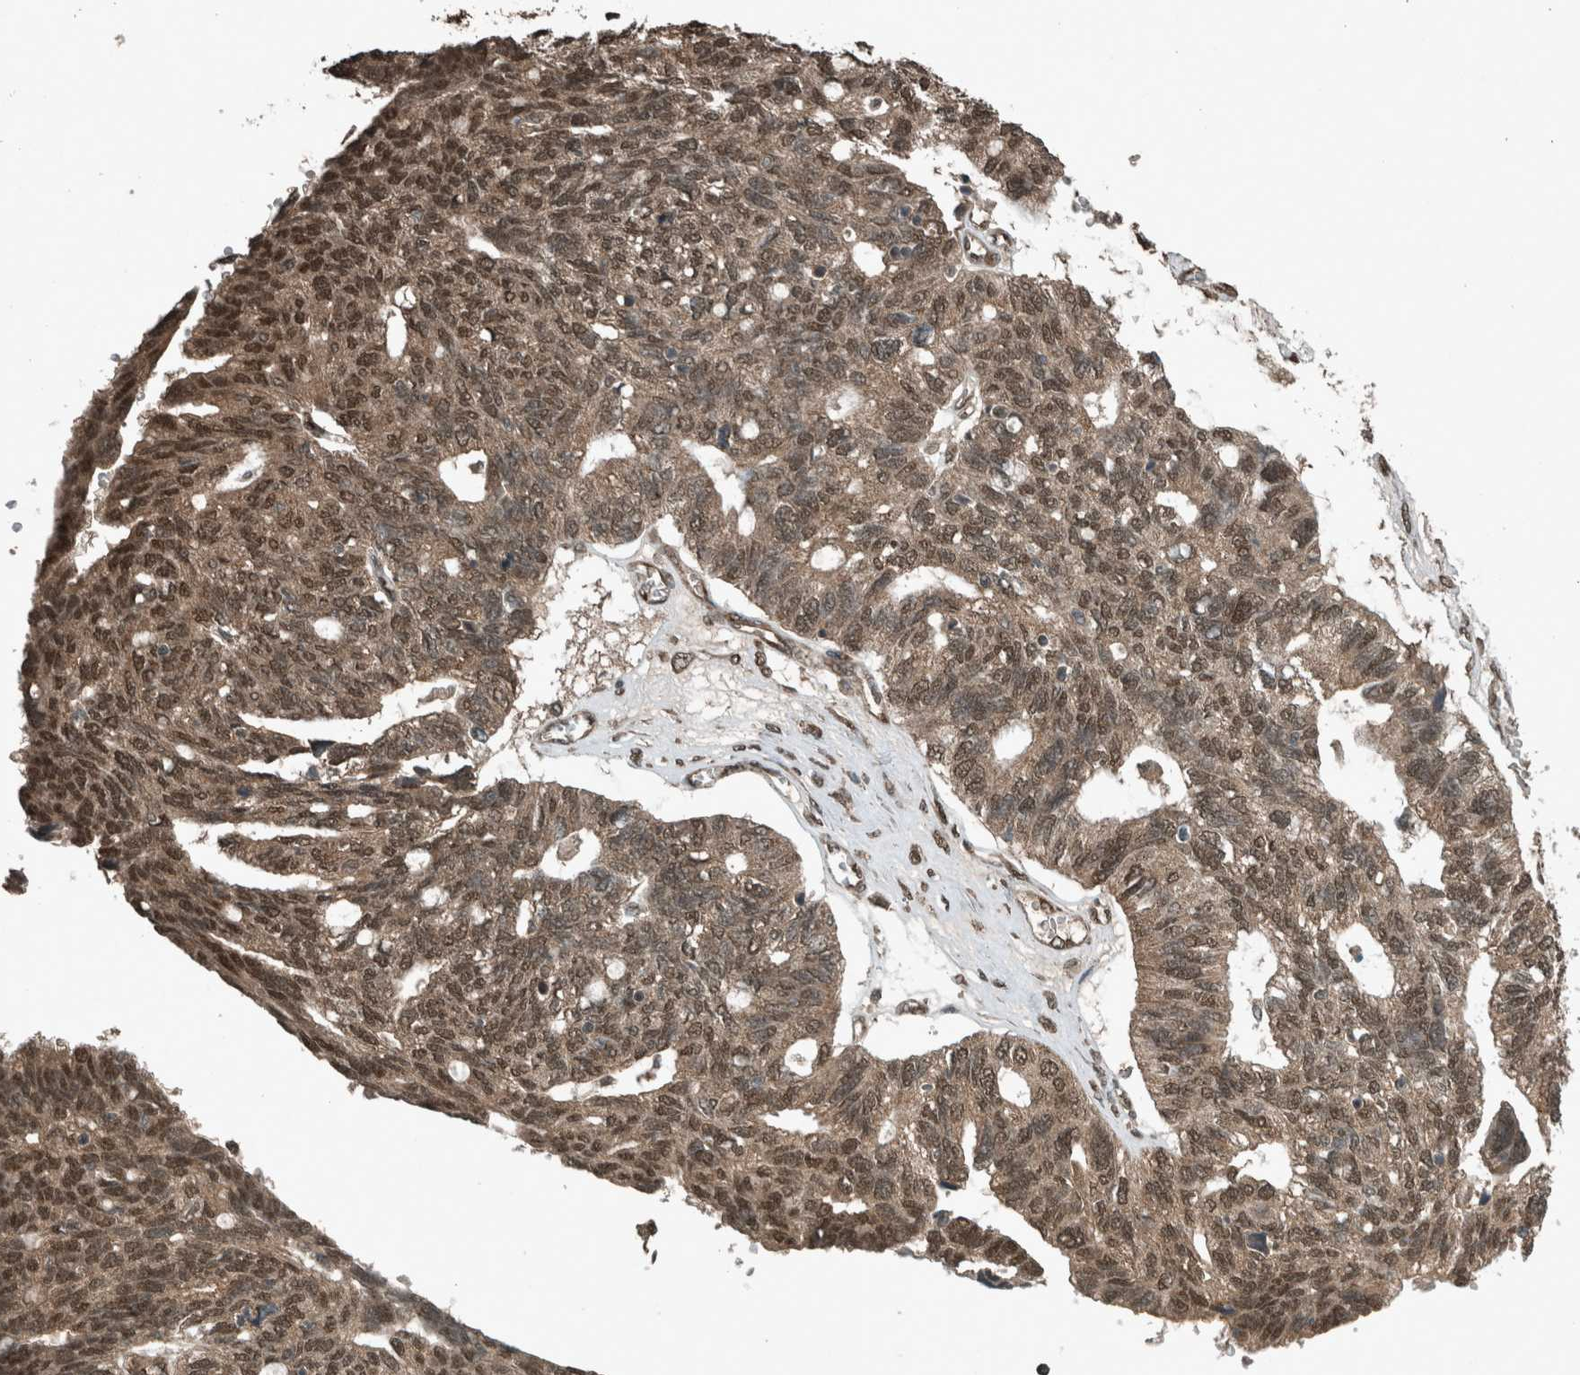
{"staining": {"intensity": "moderate", "quantity": ">75%", "location": "cytoplasmic/membranous,nuclear"}, "tissue": "ovarian cancer", "cell_type": "Tumor cells", "image_type": "cancer", "snomed": [{"axis": "morphology", "description": "Cystadenocarcinoma, serous, NOS"}, {"axis": "topography", "description": "Ovary"}], "caption": "Protein expression analysis of ovarian serous cystadenocarcinoma demonstrates moderate cytoplasmic/membranous and nuclear expression in approximately >75% of tumor cells.", "gene": "ARHGEF12", "patient": {"sex": "female", "age": 79}}